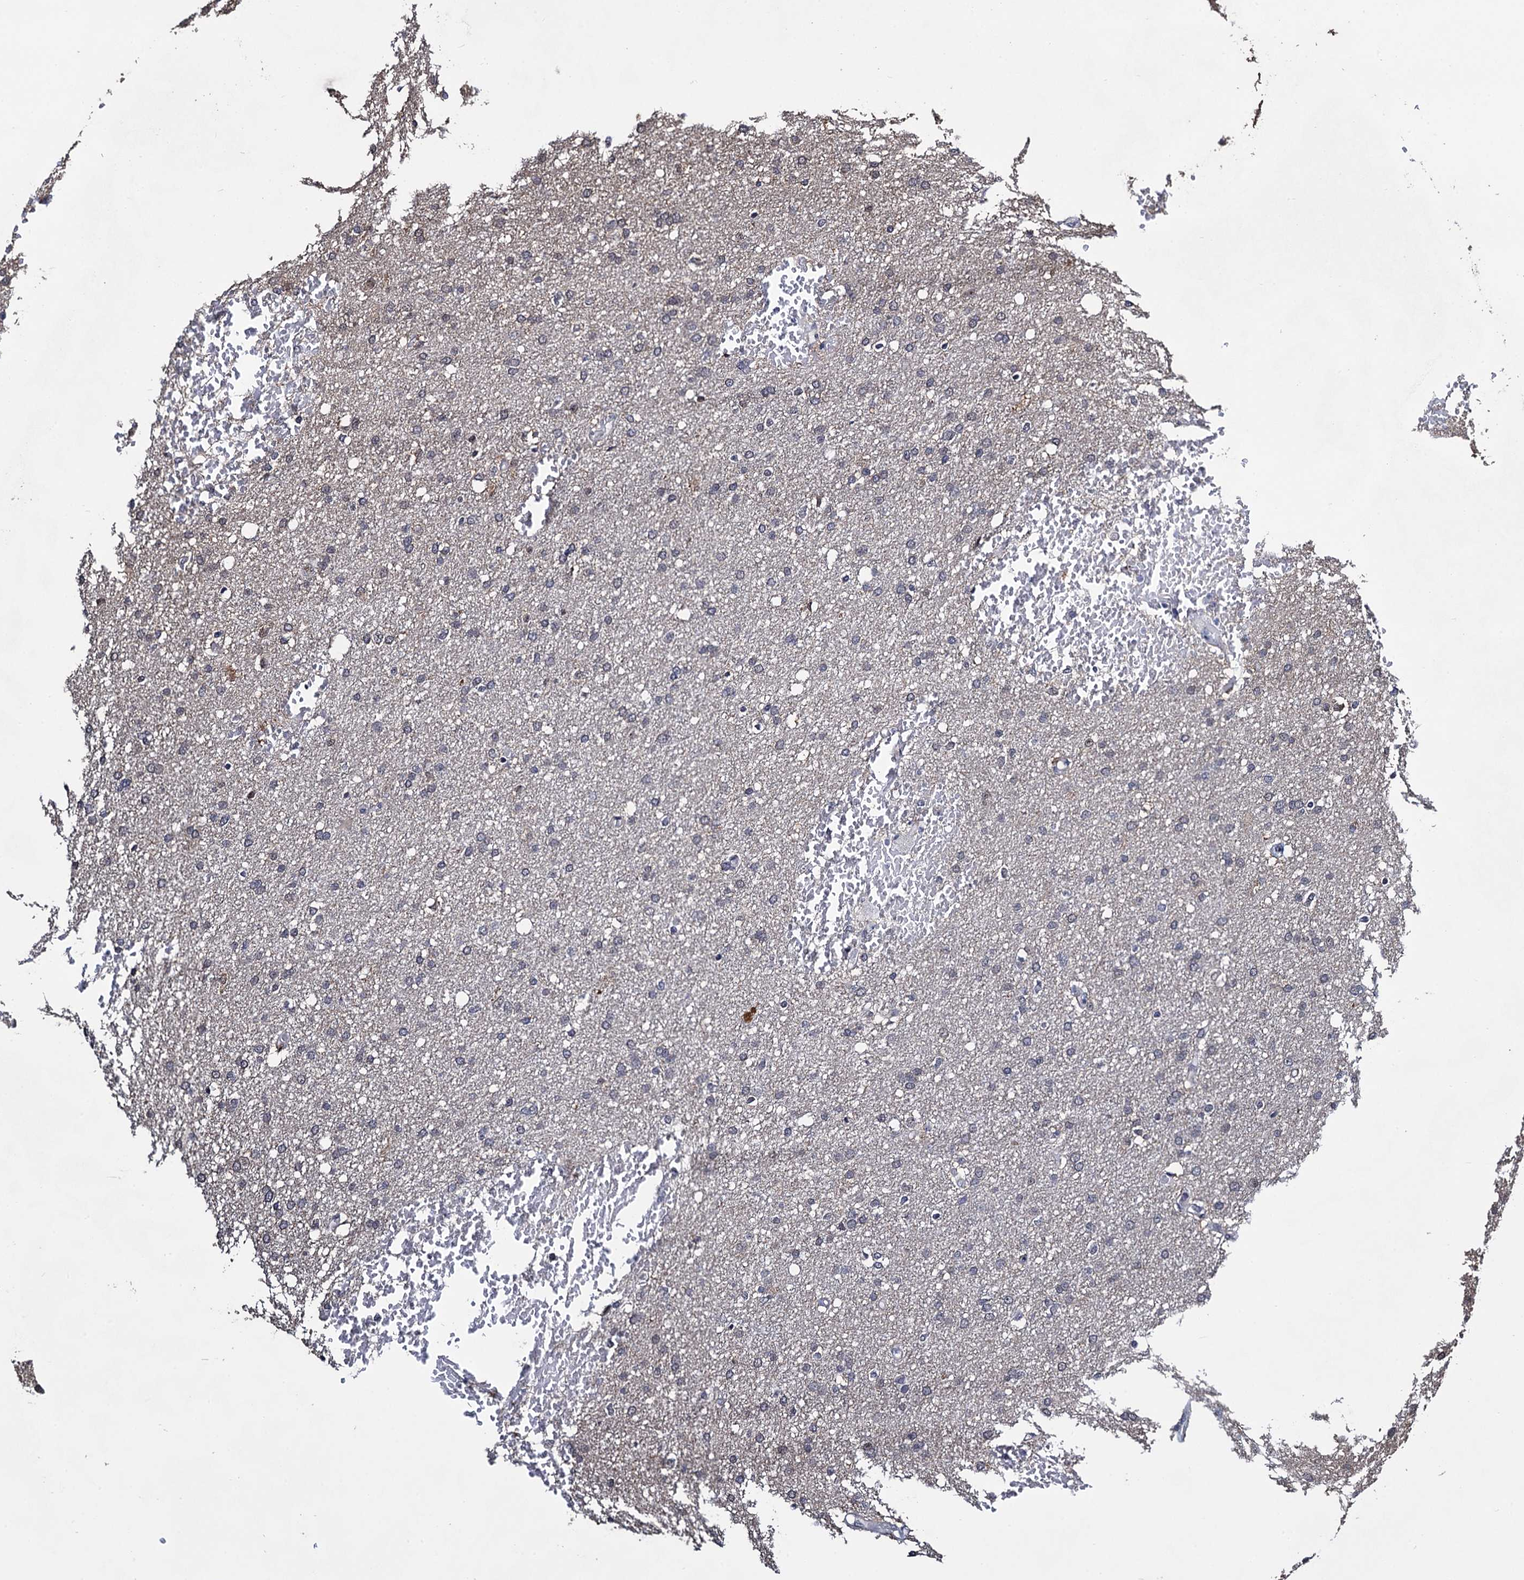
{"staining": {"intensity": "negative", "quantity": "none", "location": "none"}, "tissue": "glioma", "cell_type": "Tumor cells", "image_type": "cancer", "snomed": [{"axis": "morphology", "description": "Glioma, malignant, High grade"}, {"axis": "topography", "description": "Cerebral cortex"}], "caption": "Immunohistochemical staining of malignant high-grade glioma demonstrates no significant staining in tumor cells.", "gene": "FAM222A", "patient": {"sex": "female", "age": 36}}